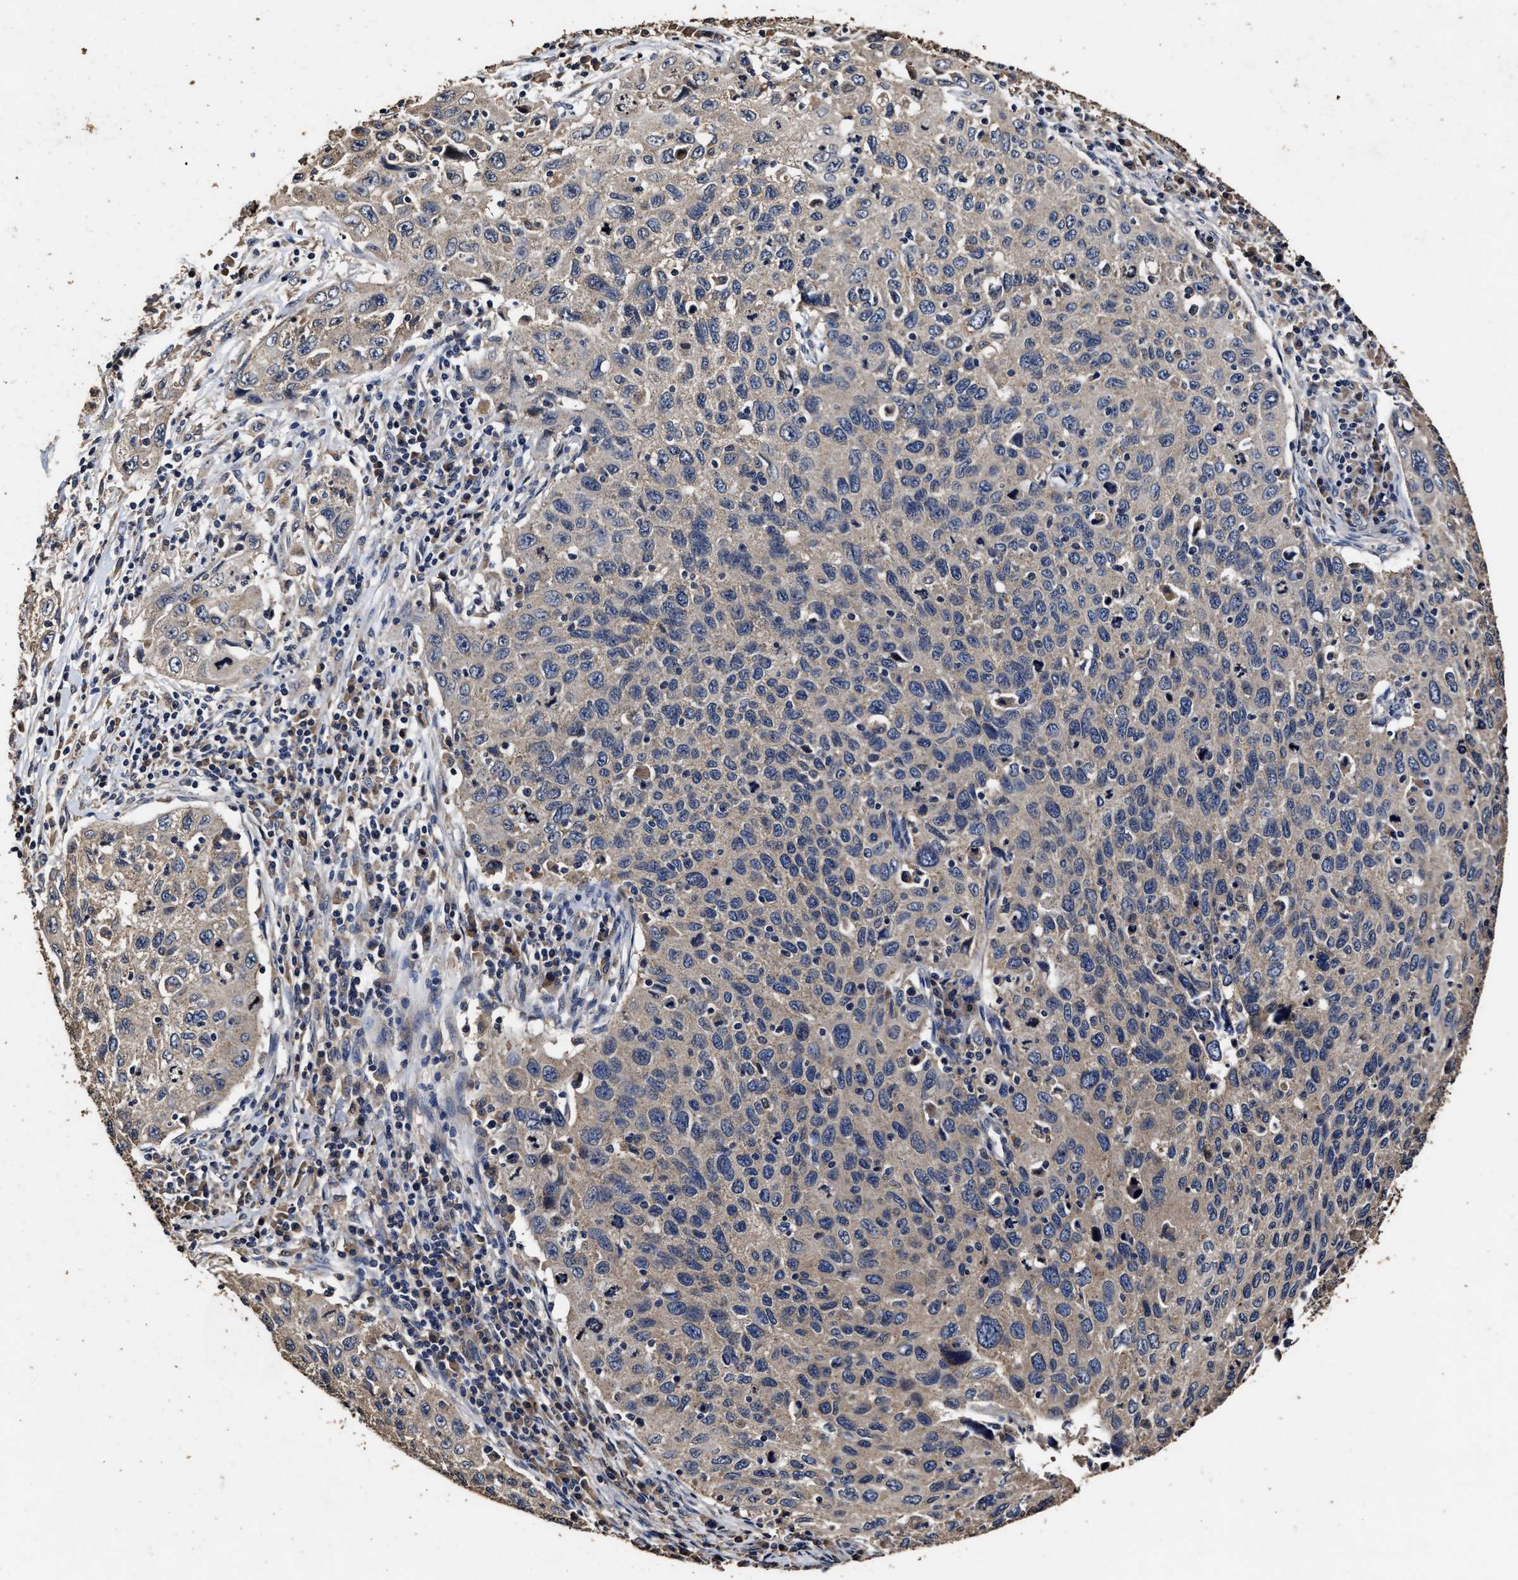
{"staining": {"intensity": "weak", "quantity": ">75%", "location": "cytoplasmic/membranous"}, "tissue": "cervical cancer", "cell_type": "Tumor cells", "image_type": "cancer", "snomed": [{"axis": "morphology", "description": "Squamous cell carcinoma, NOS"}, {"axis": "topography", "description": "Cervix"}], "caption": "DAB immunohistochemical staining of human cervical squamous cell carcinoma demonstrates weak cytoplasmic/membranous protein staining in approximately >75% of tumor cells.", "gene": "PPM1K", "patient": {"sex": "female", "age": 53}}